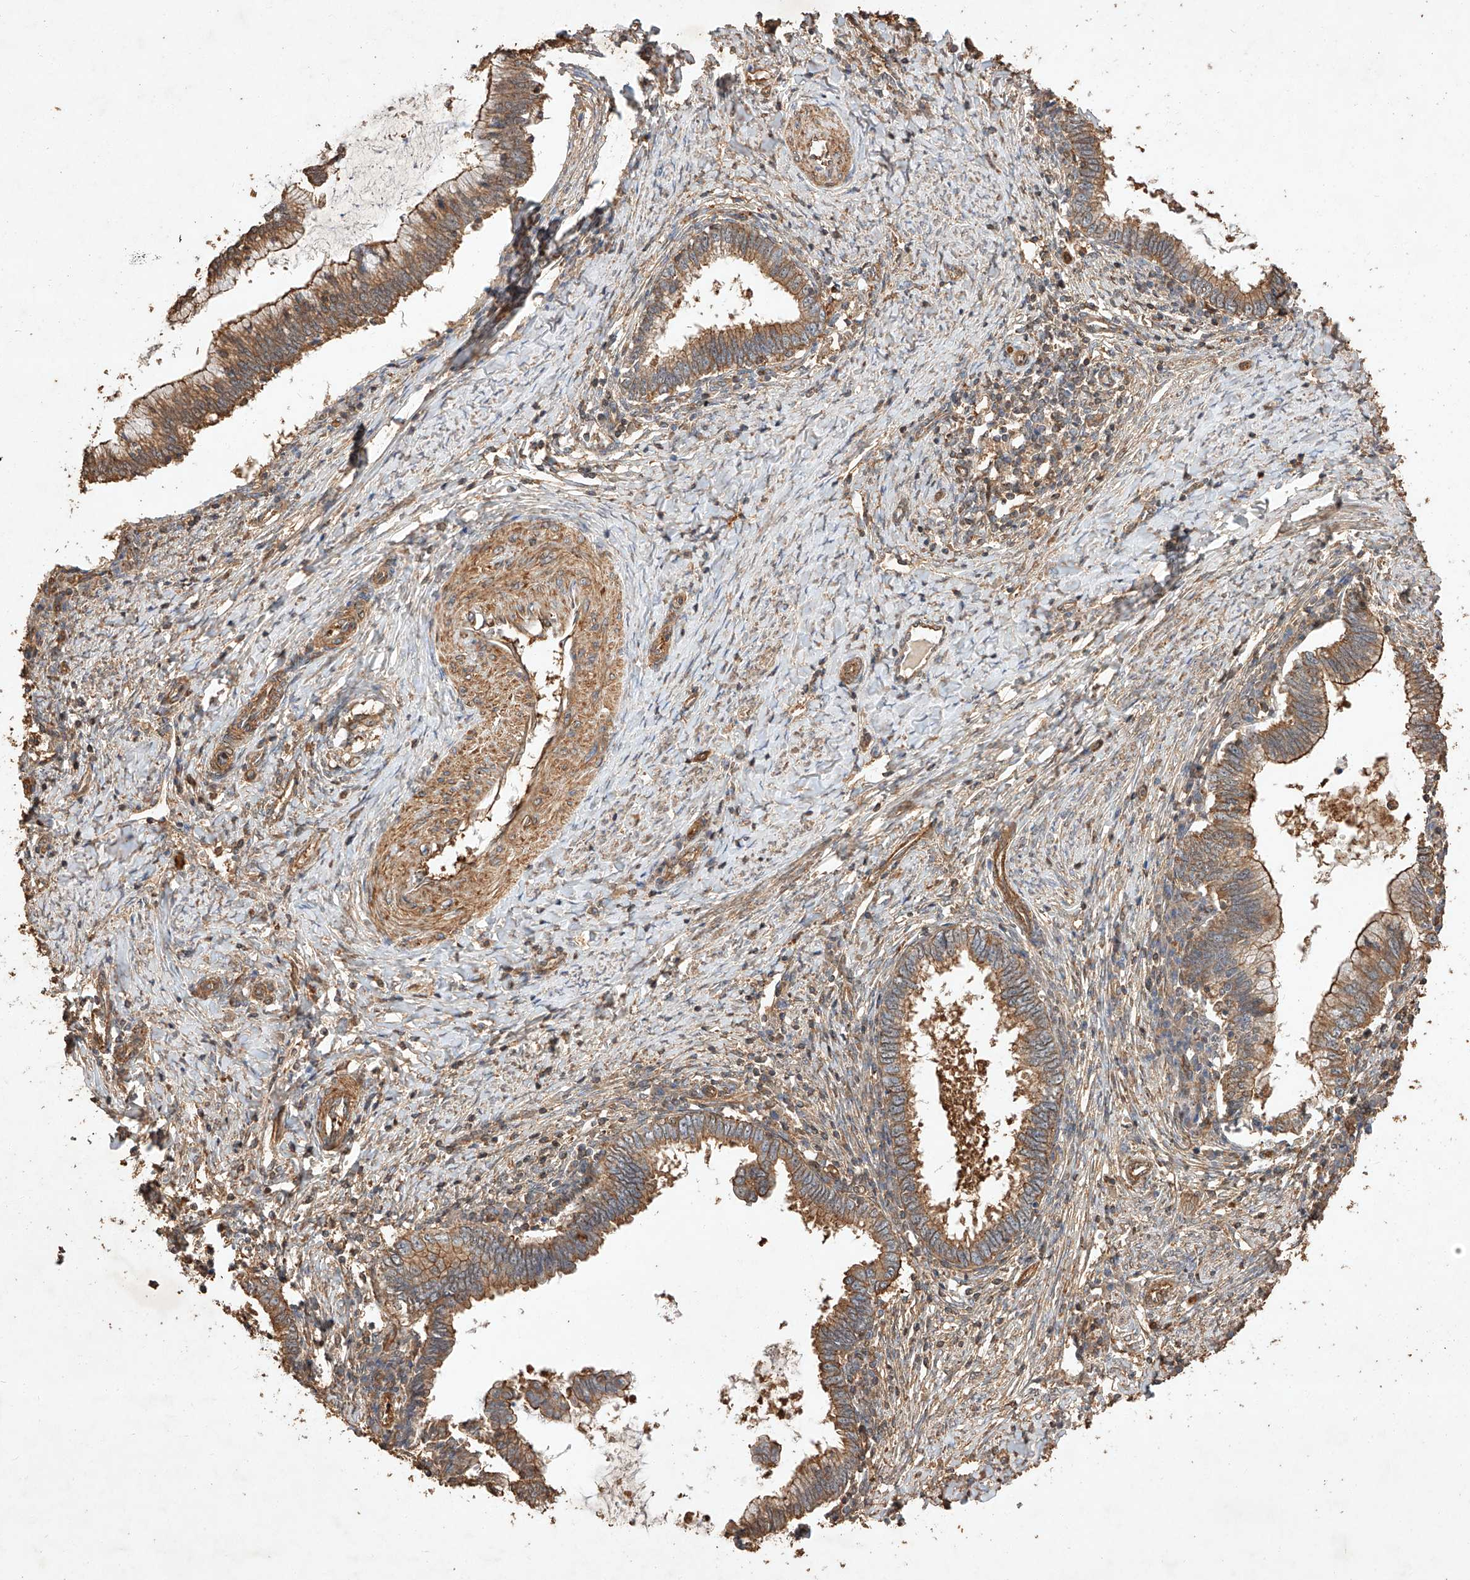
{"staining": {"intensity": "moderate", "quantity": ">75%", "location": "cytoplasmic/membranous"}, "tissue": "cervical cancer", "cell_type": "Tumor cells", "image_type": "cancer", "snomed": [{"axis": "morphology", "description": "Adenocarcinoma, NOS"}, {"axis": "topography", "description": "Cervix"}], "caption": "Immunohistochemistry image of neoplastic tissue: cervical adenocarcinoma stained using immunohistochemistry shows medium levels of moderate protein expression localized specifically in the cytoplasmic/membranous of tumor cells, appearing as a cytoplasmic/membranous brown color.", "gene": "GHDC", "patient": {"sex": "female", "age": 36}}